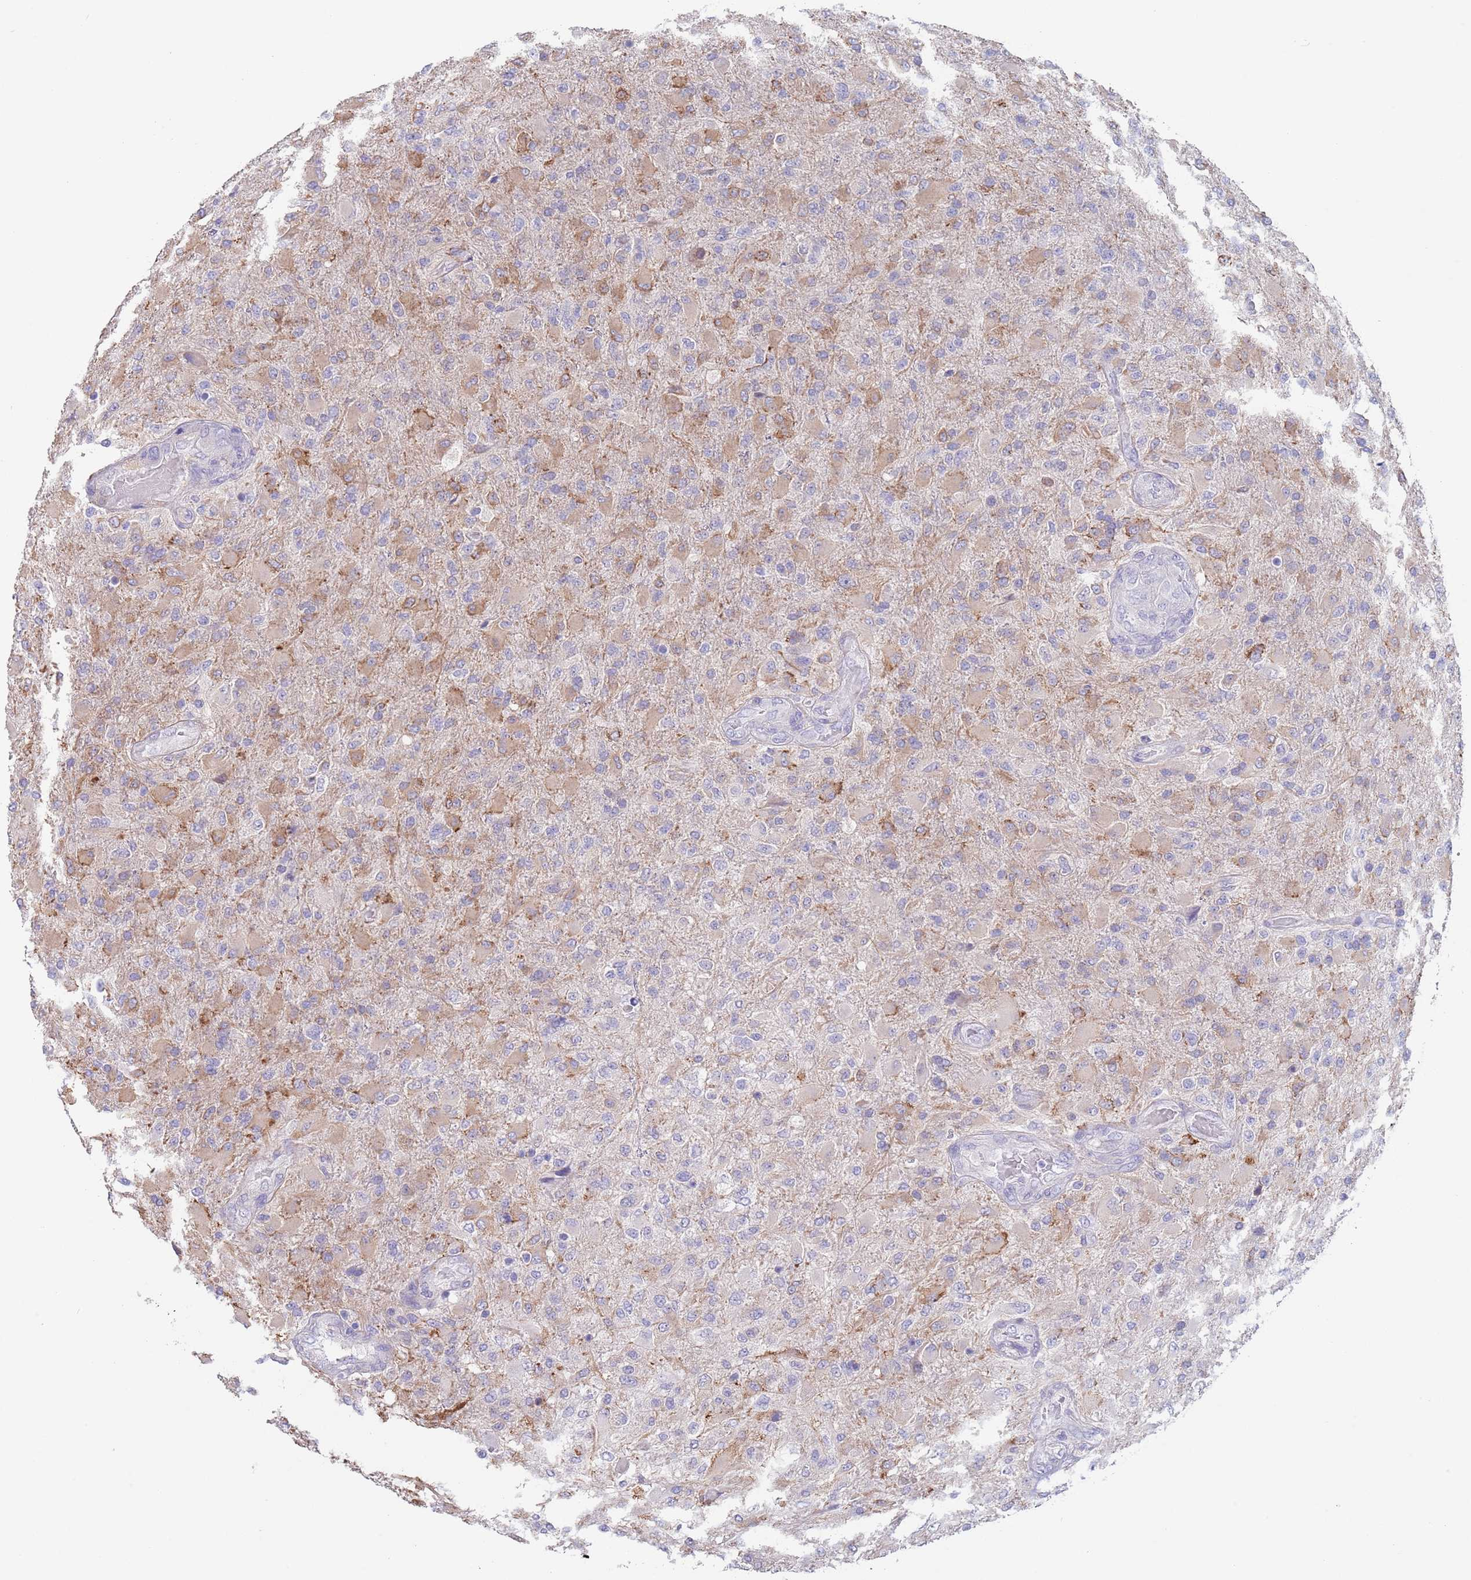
{"staining": {"intensity": "negative", "quantity": "none", "location": "none"}, "tissue": "glioma", "cell_type": "Tumor cells", "image_type": "cancer", "snomed": [{"axis": "morphology", "description": "Glioma, malignant, Low grade"}, {"axis": "topography", "description": "Brain"}], "caption": "The image demonstrates no staining of tumor cells in glioma. Brightfield microscopy of immunohistochemistry (IHC) stained with DAB (3,3'-diaminobenzidine) (brown) and hematoxylin (blue), captured at high magnification.", "gene": "RNF169", "patient": {"sex": "male", "age": 65}}